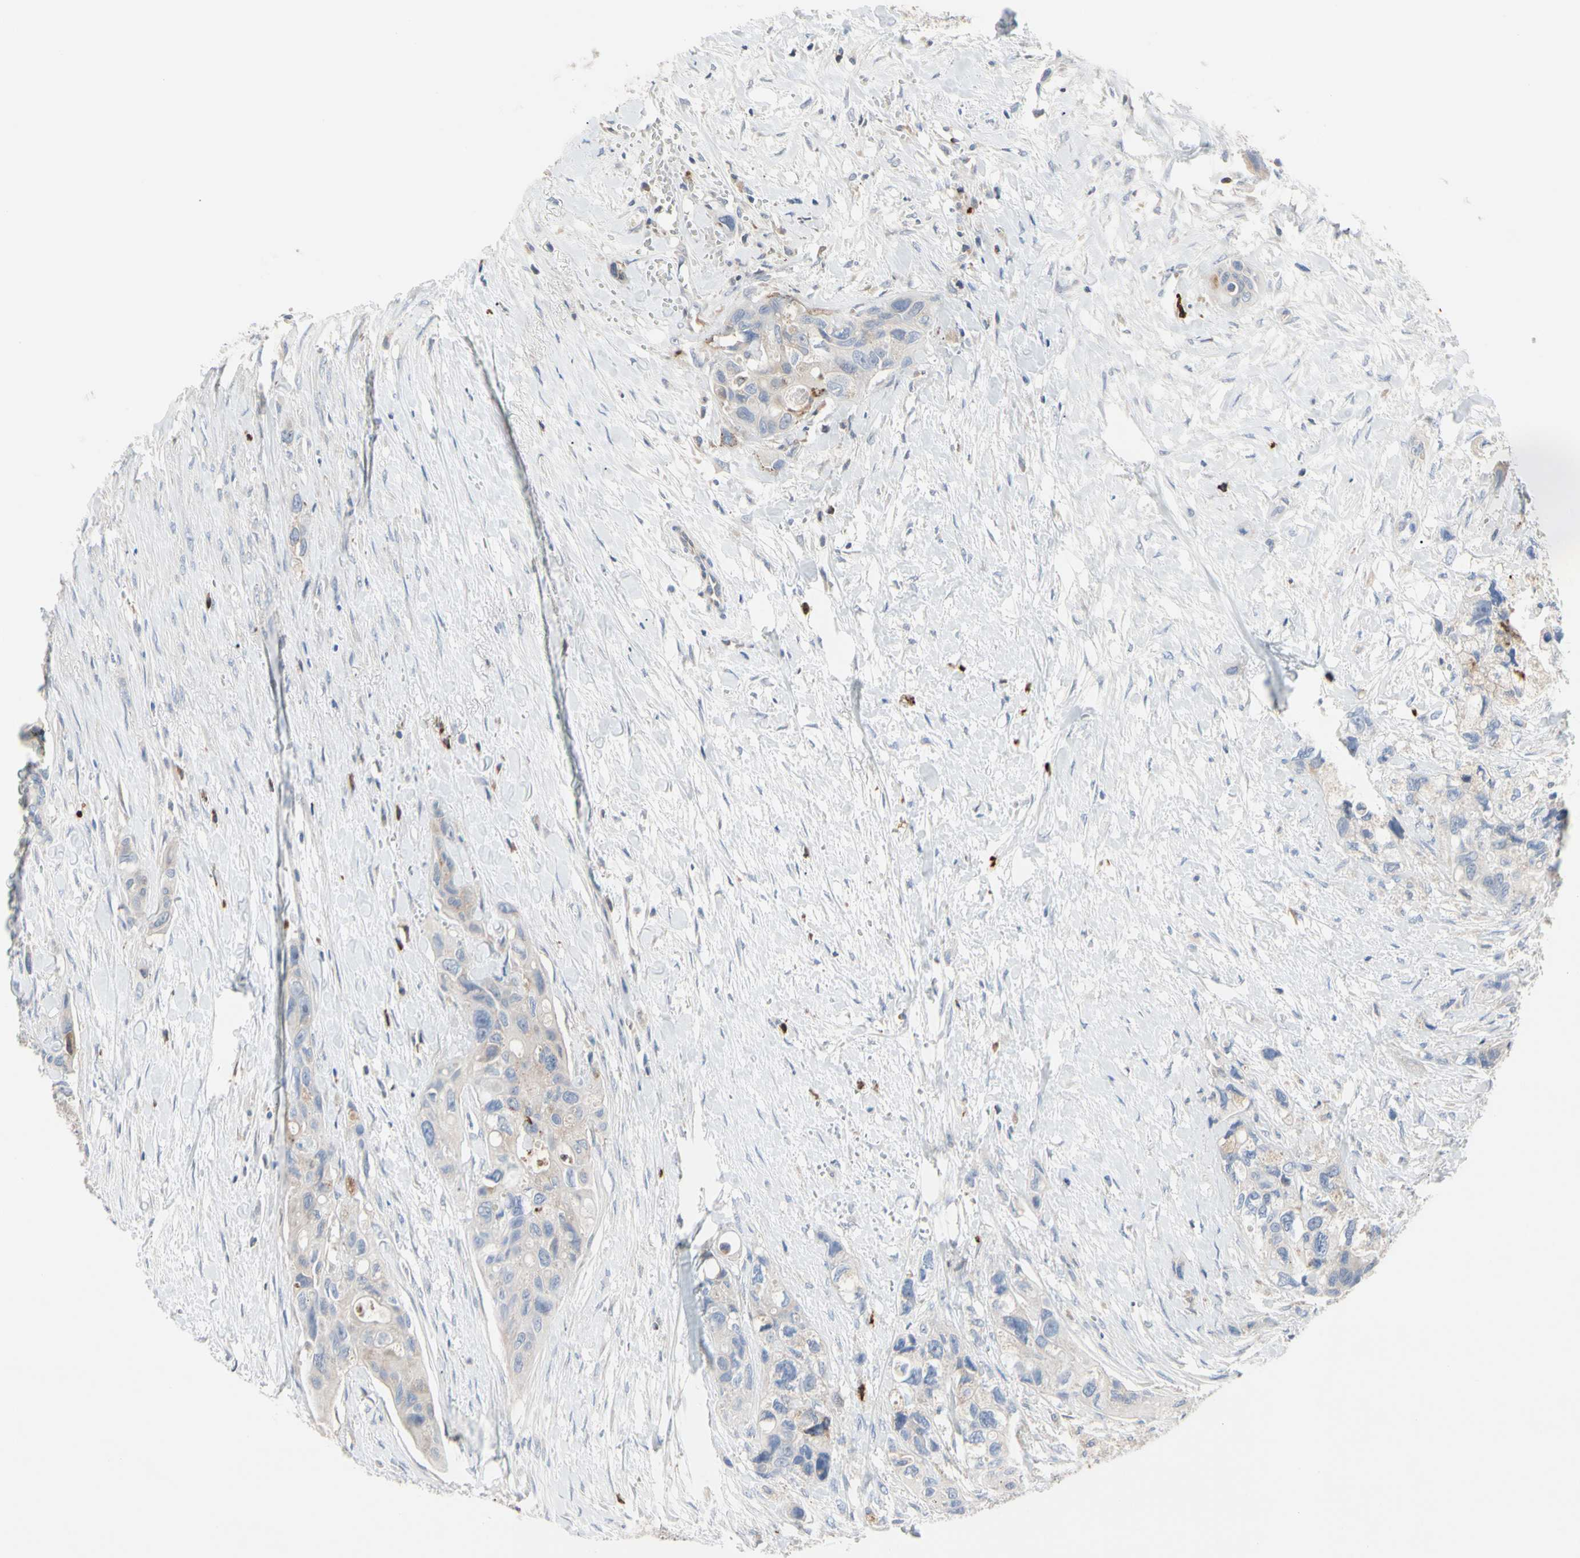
{"staining": {"intensity": "weak", "quantity": "<25%", "location": "cytoplasmic/membranous"}, "tissue": "colorectal cancer", "cell_type": "Tumor cells", "image_type": "cancer", "snomed": [{"axis": "morphology", "description": "Adenocarcinoma, NOS"}, {"axis": "topography", "description": "Colon"}], "caption": "Protein analysis of colorectal cancer shows no significant positivity in tumor cells. (DAB IHC visualized using brightfield microscopy, high magnification).", "gene": "MCL1", "patient": {"sex": "female", "age": 57}}